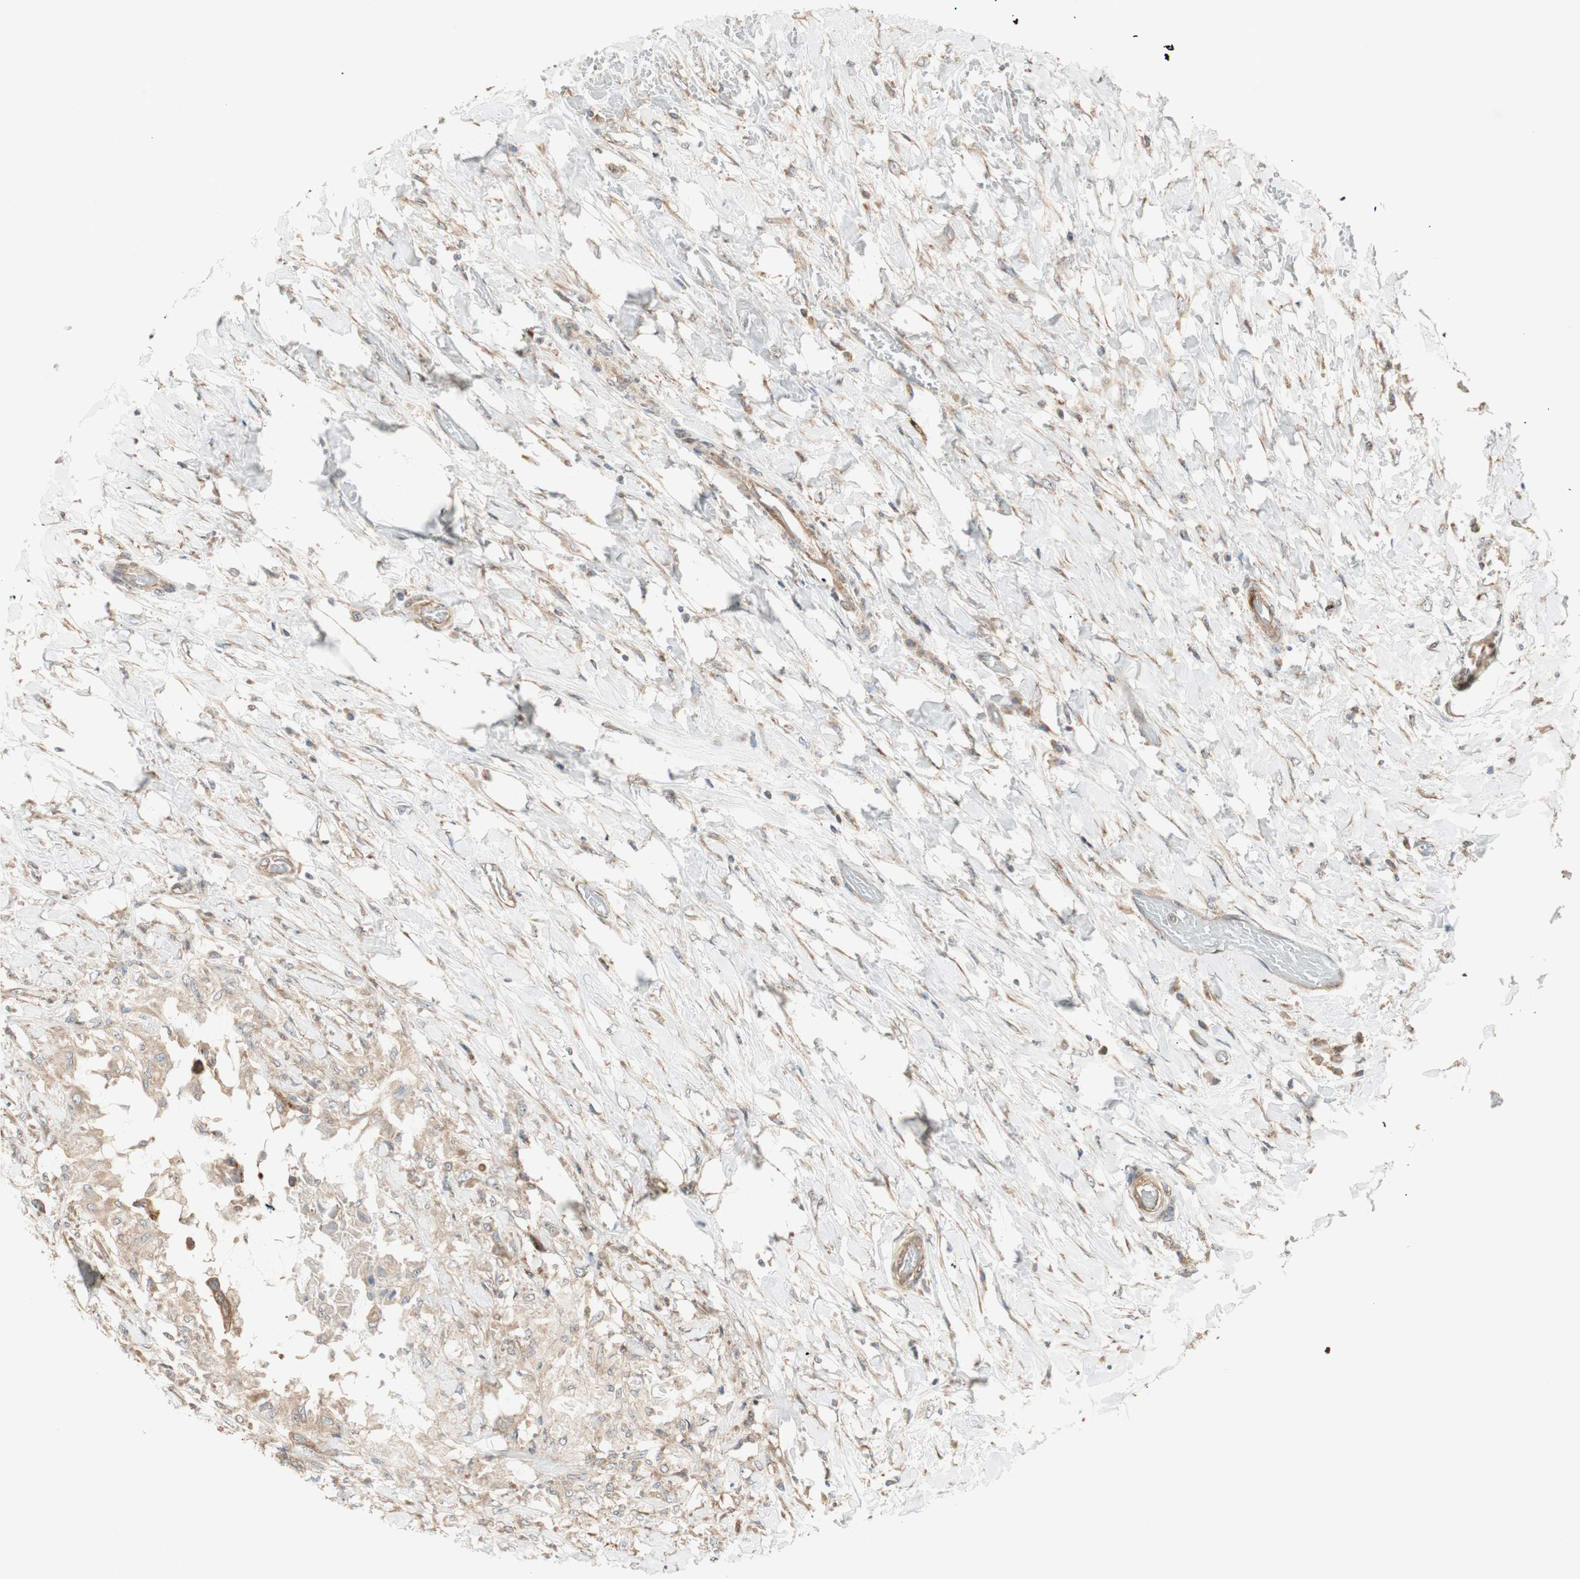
{"staining": {"intensity": "weak", "quantity": ">75%", "location": "cytoplasmic/membranous"}, "tissue": "colorectal cancer", "cell_type": "Tumor cells", "image_type": "cancer", "snomed": [{"axis": "morphology", "description": "Adenocarcinoma, NOS"}, {"axis": "topography", "description": "Rectum"}], "caption": "A micrograph of human colorectal adenocarcinoma stained for a protein reveals weak cytoplasmic/membranous brown staining in tumor cells.", "gene": "CTTNBP2NL", "patient": {"sex": "female", "age": 77}}